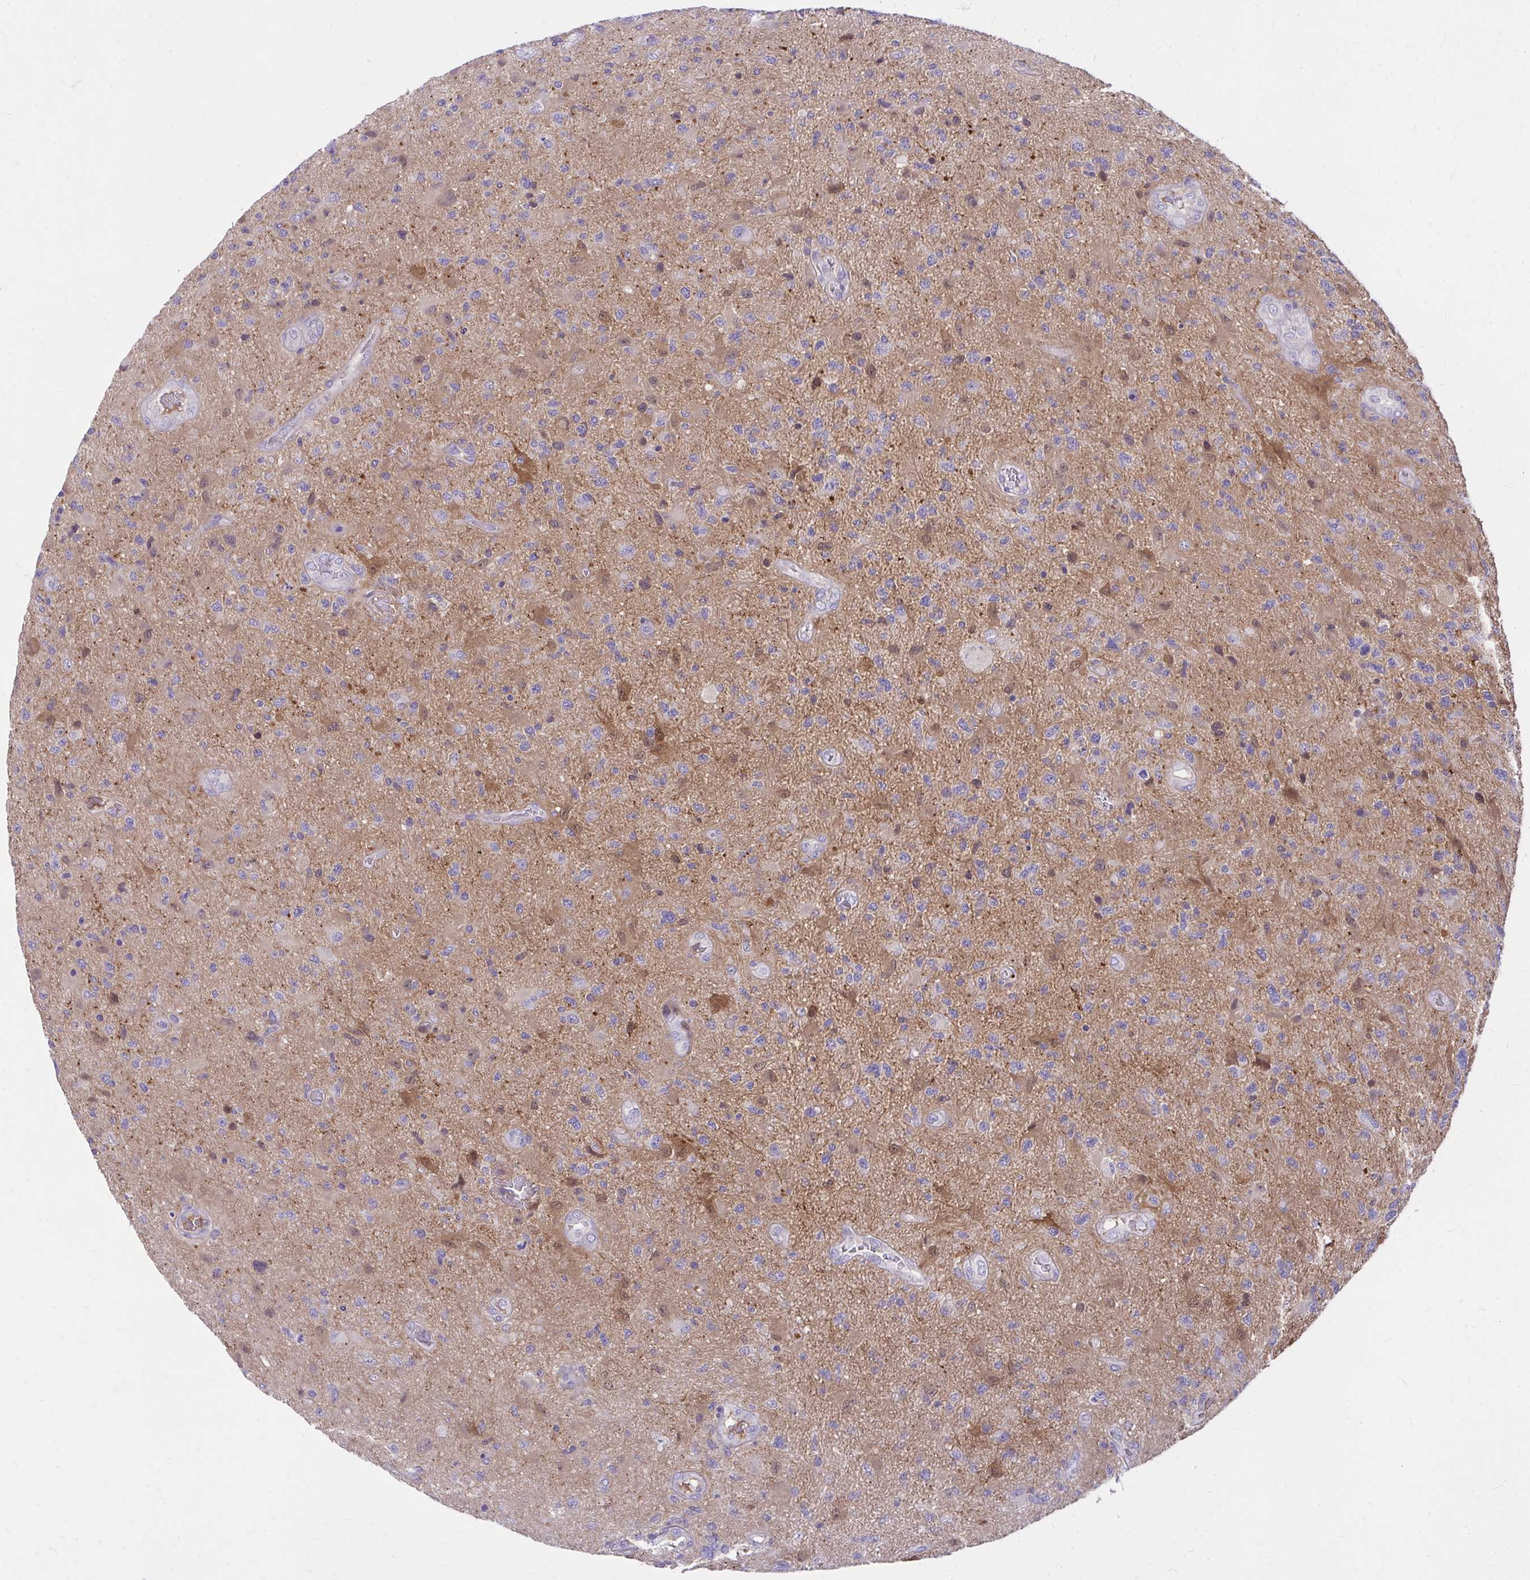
{"staining": {"intensity": "weak", "quantity": "<25%", "location": "cytoplasmic/membranous"}, "tissue": "glioma", "cell_type": "Tumor cells", "image_type": "cancer", "snomed": [{"axis": "morphology", "description": "Glioma, malignant, High grade"}, {"axis": "topography", "description": "Brain"}], "caption": "Immunohistochemistry (IHC) micrograph of neoplastic tissue: glioma stained with DAB (3,3'-diaminobenzidine) reveals no significant protein positivity in tumor cells.", "gene": "NNMT", "patient": {"sex": "male", "age": 67}}